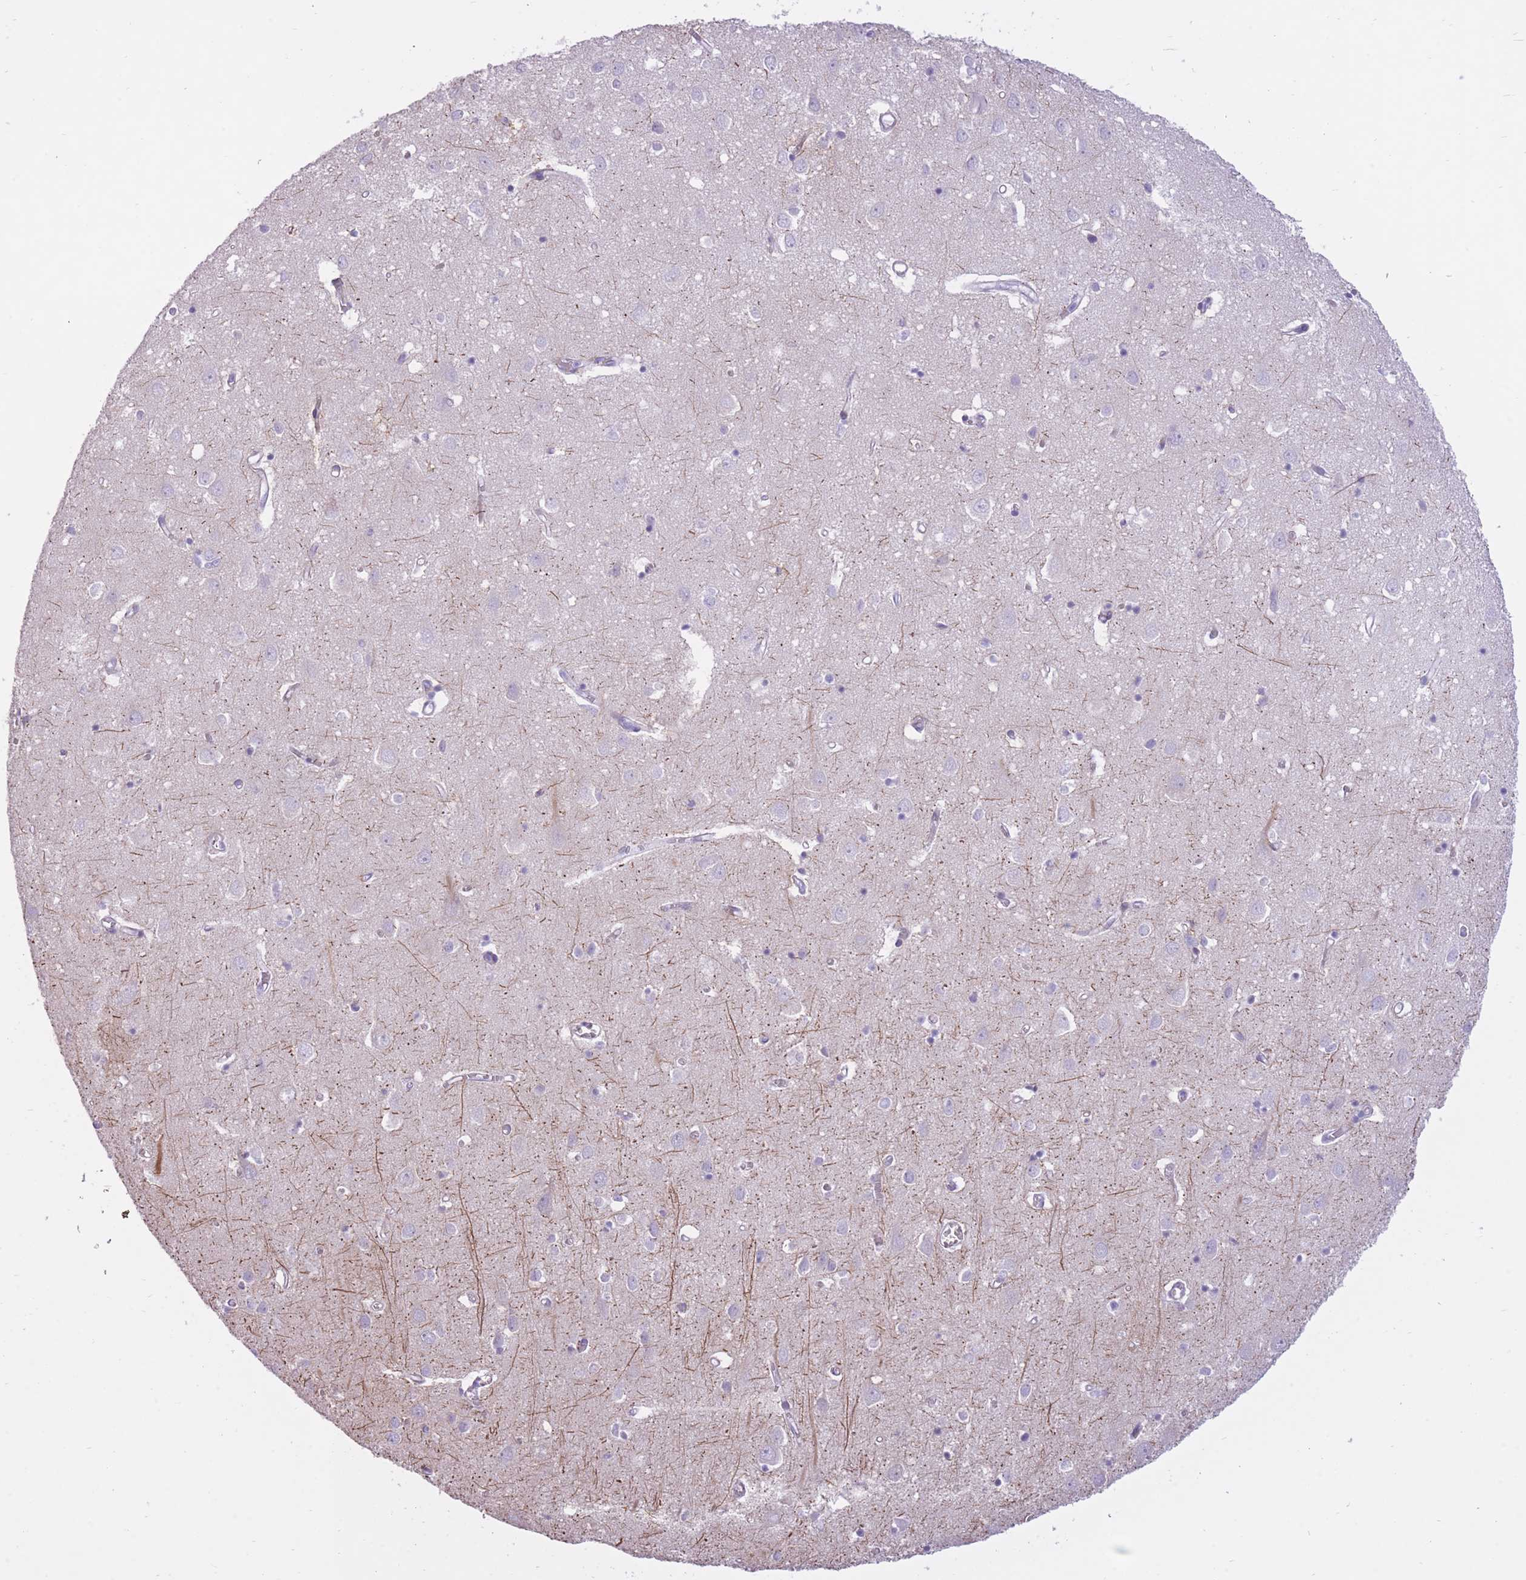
{"staining": {"intensity": "negative", "quantity": "none", "location": "none"}, "tissue": "cerebral cortex", "cell_type": "Endothelial cells", "image_type": "normal", "snomed": [{"axis": "morphology", "description": "Normal tissue, NOS"}, {"axis": "topography", "description": "Cerebral cortex"}], "caption": "Immunohistochemistry (IHC) photomicrograph of benign cerebral cortex: human cerebral cortex stained with DAB reveals no significant protein expression in endothelial cells.", "gene": "WDR70", "patient": {"sex": "male", "age": 70}}